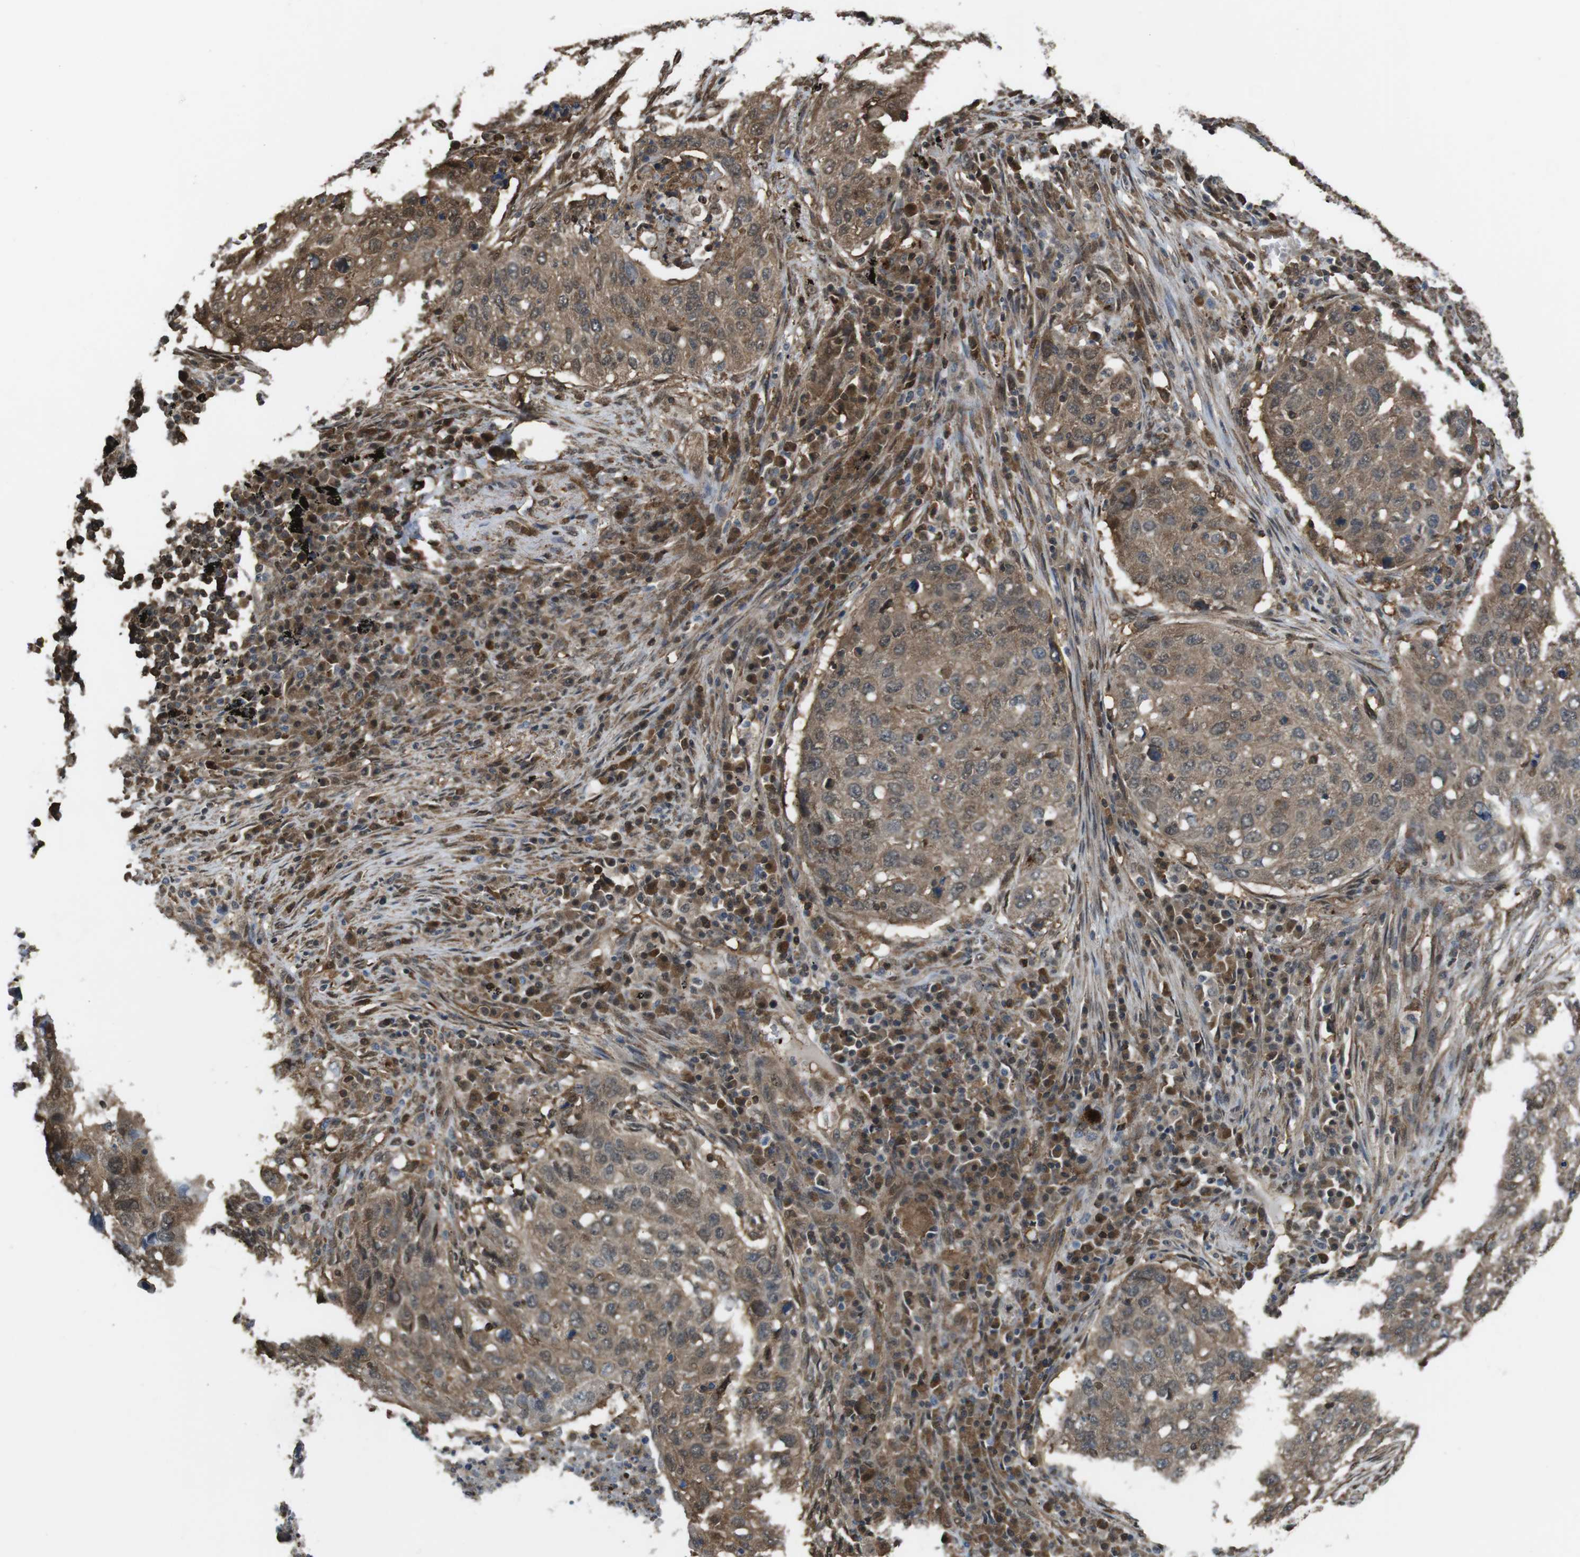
{"staining": {"intensity": "moderate", "quantity": ">75%", "location": "cytoplasmic/membranous,nuclear"}, "tissue": "lung cancer", "cell_type": "Tumor cells", "image_type": "cancer", "snomed": [{"axis": "morphology", "description": "Squamous cell carcinoma, NOS"}, {"axis": "topography", "description": "Lung"}], "caption": "IHC (DAB) staining of lung cancer shows moderate cytoplasmic/membranous and nuclear protein expression in approximately >75% of tumor cells.", "gene": "ARHGDIA", "patient": {"sex": "female", "age": 63}}